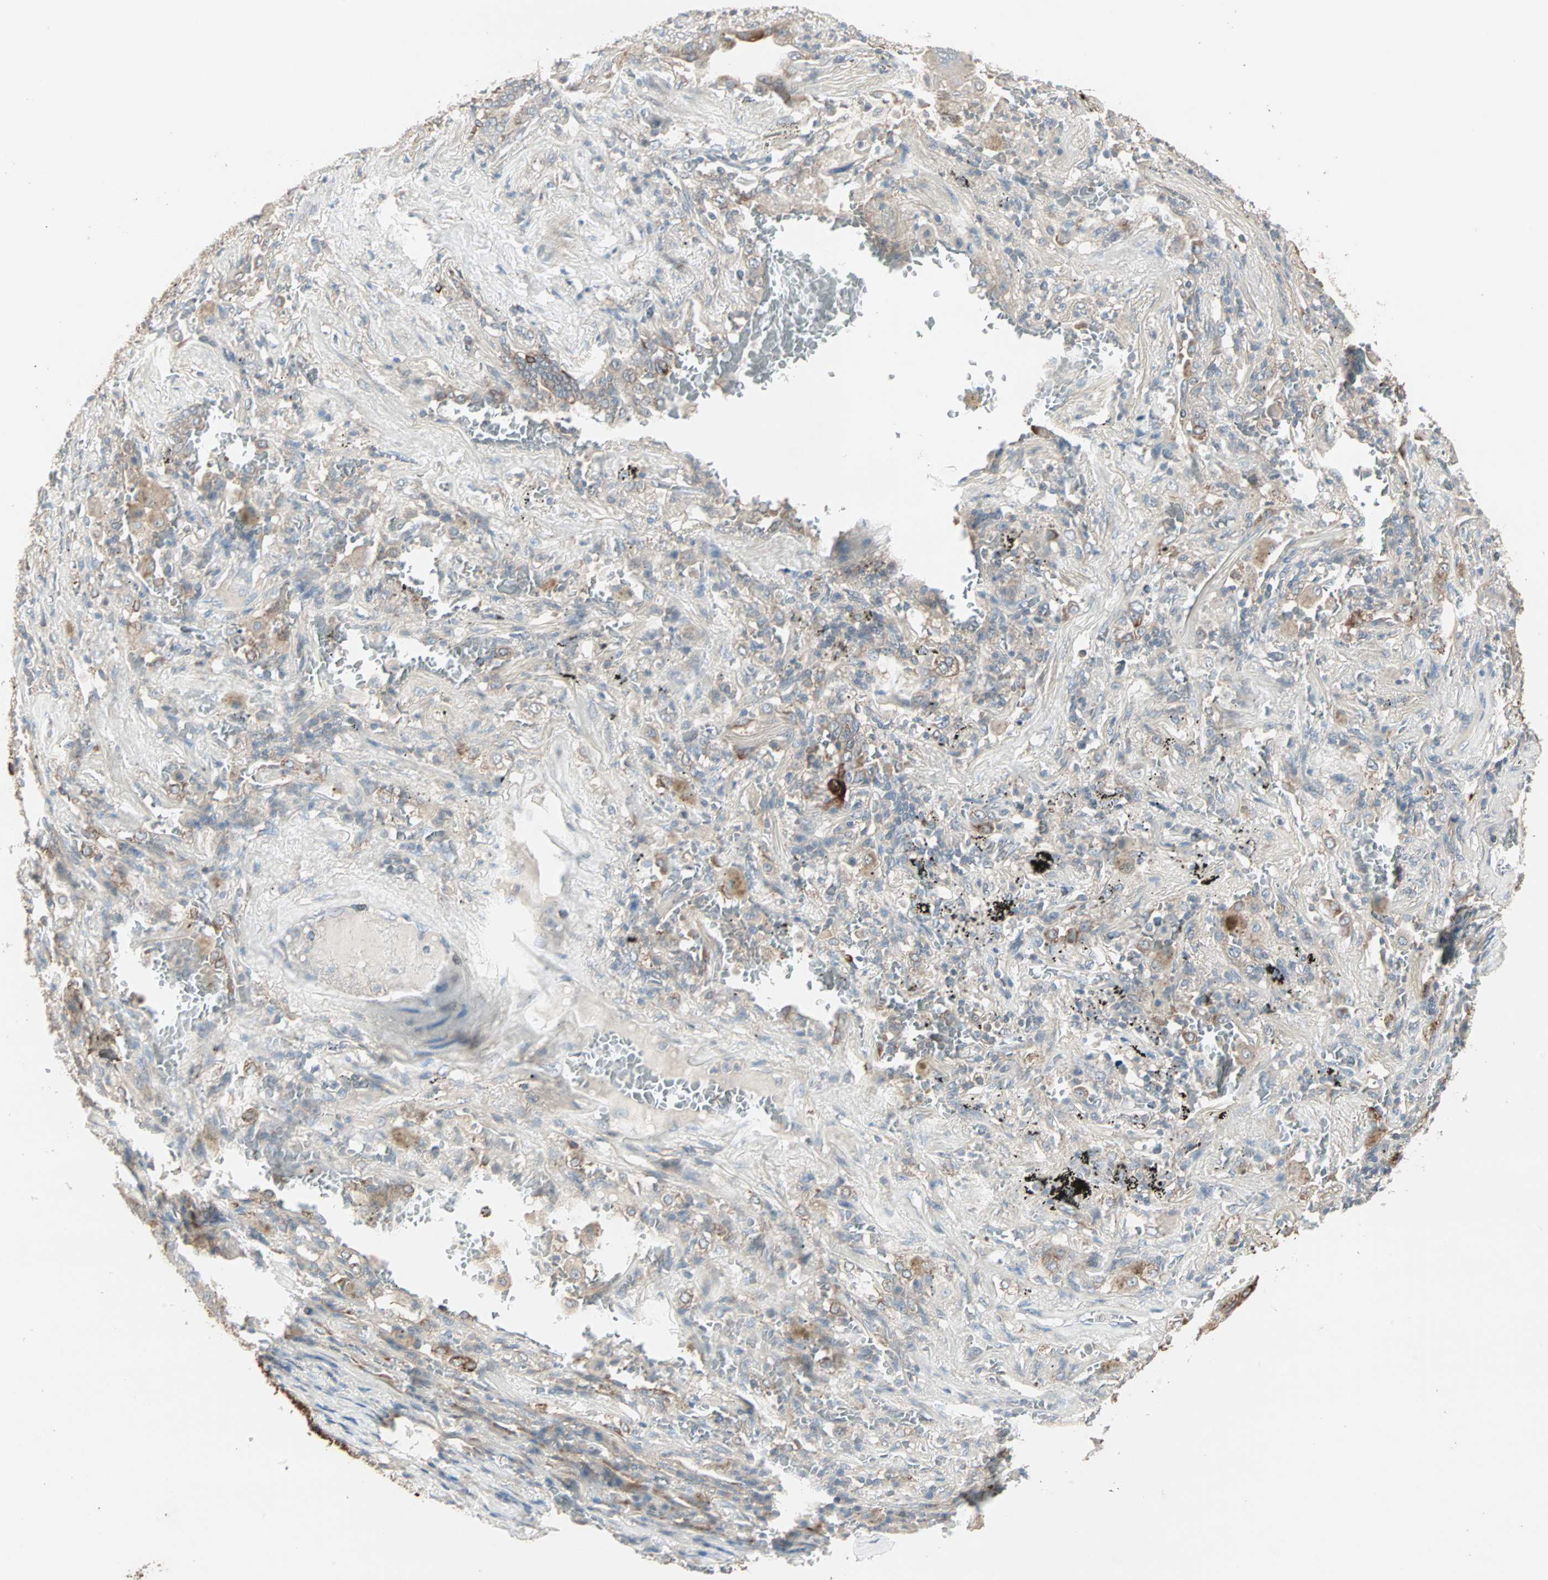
{"staining": {"intensity": "moderate", "quantity": "25%-75%", "location": "cytoplasmic/membranous"}, "tissue": "lung cancer", "cell_type": "Tumor cells", "image_type": "cancer", "snomed": [{"axis": "morphology", "description": "Squamous cell carcinoma, NOS"}, {"axis": "topography", "description": "Lung"}], "caption": "Lung cancer was stained to show a protein in brown. There is medium levels of moderate cytoplasmic/membranous positivity in approximately 25%-75% of tumor cells.", "gene": "ZFP36", "patient": {"sex": "male", "age": 57}}